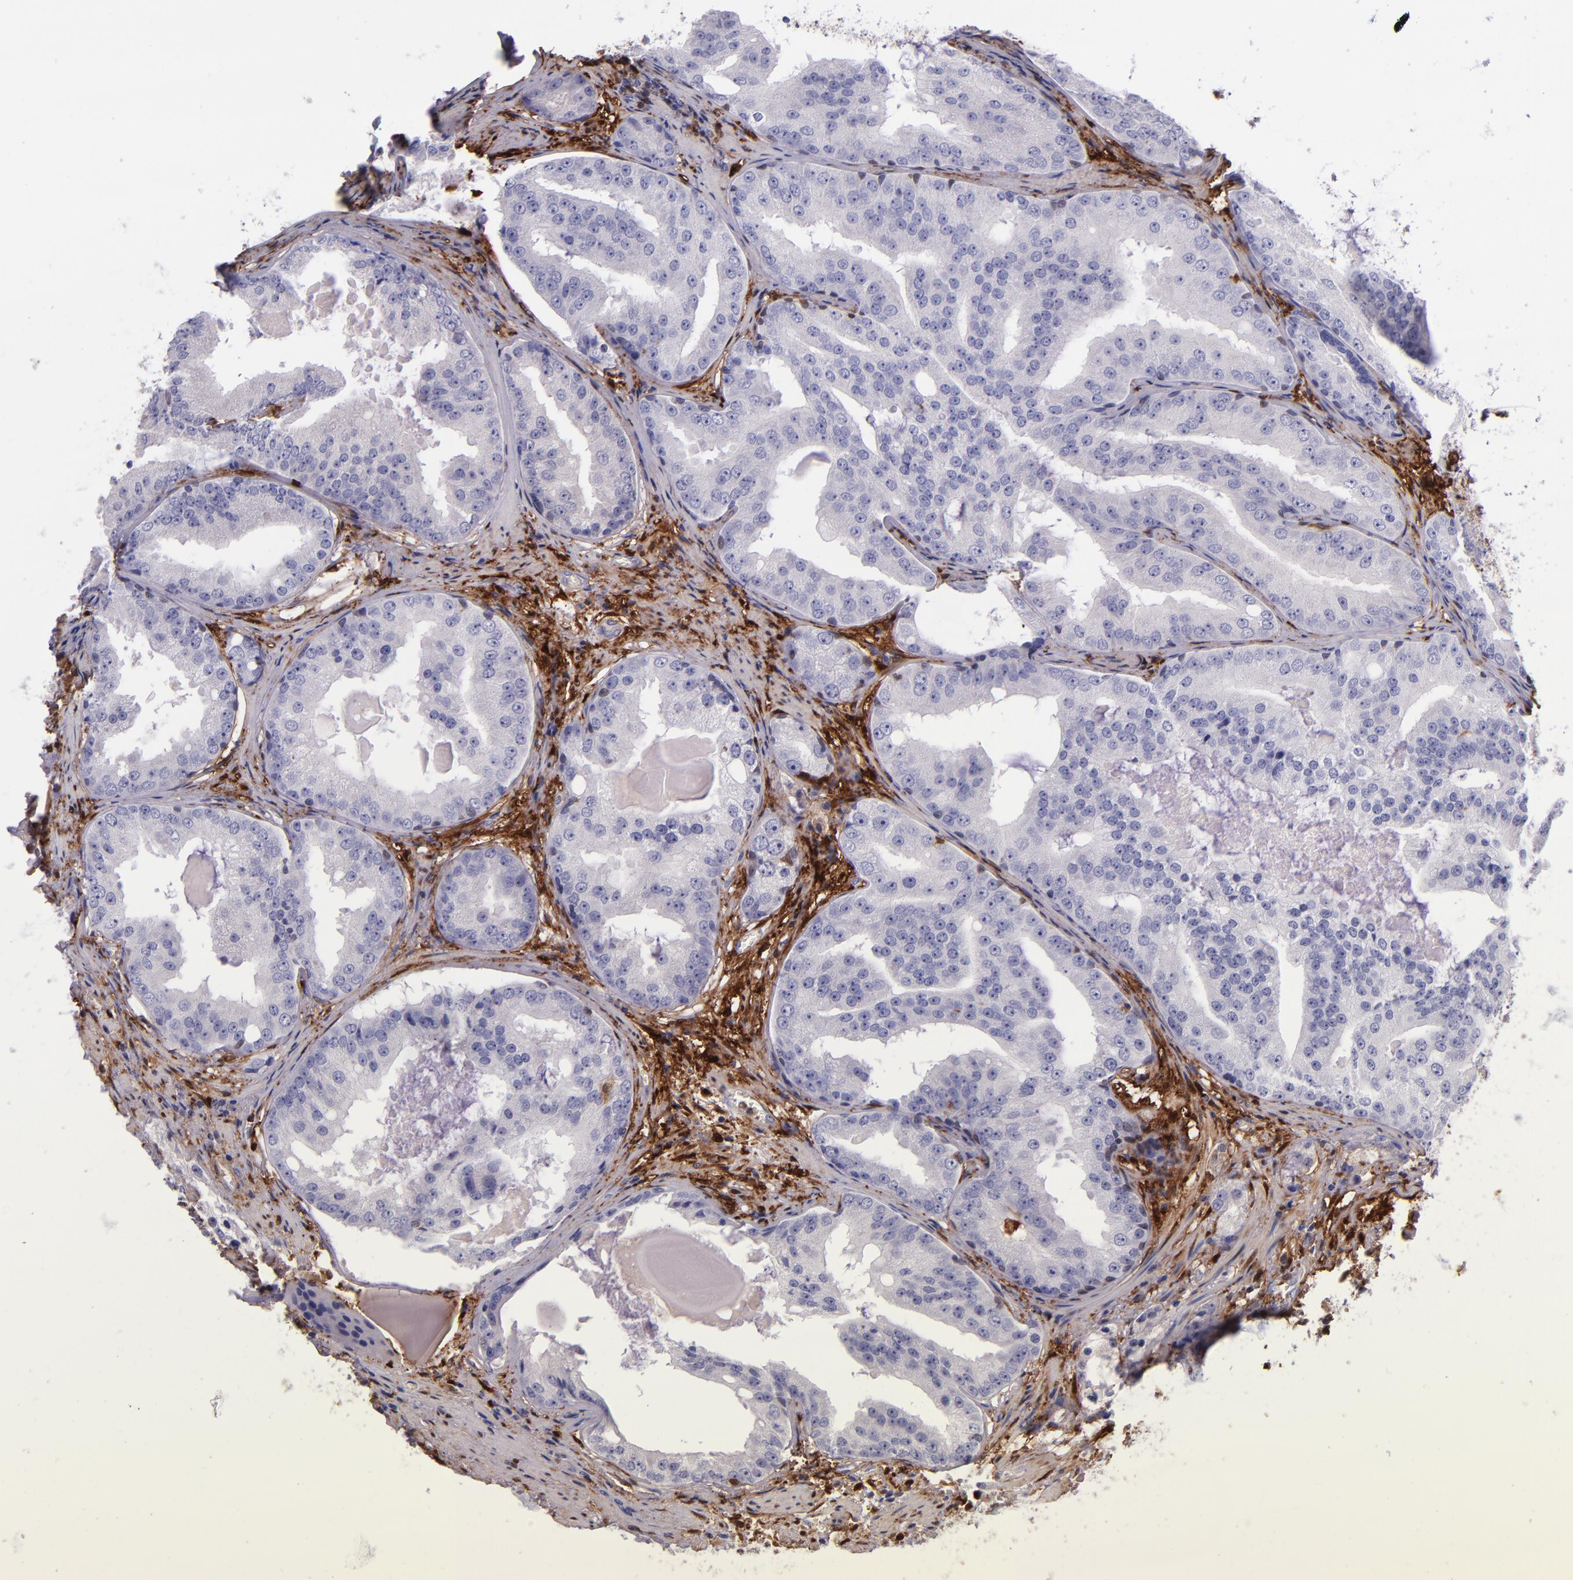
{"staining": {"intensity": "negative", "quantity": "none", "location": "none"}, "tissue": "prostate cancer", "cell_type": "Tumor cells", "image_type": "cancer", "snomed": [{"axis": "morphology", "description": "Adenocarcinoma, High grade"}, {"axis": "topography", "description": "Prostate"}], "caption": "This micrograph is of prostate adenocarcinoma (high-grade) stained with immunohistochemistry (IHC) to label a protein in brown with the nuclei are counter-stained blue. There is no staining in tumor cells.", "gene": "LGALS1", "patient": {"sex": "male", "age": 68}}